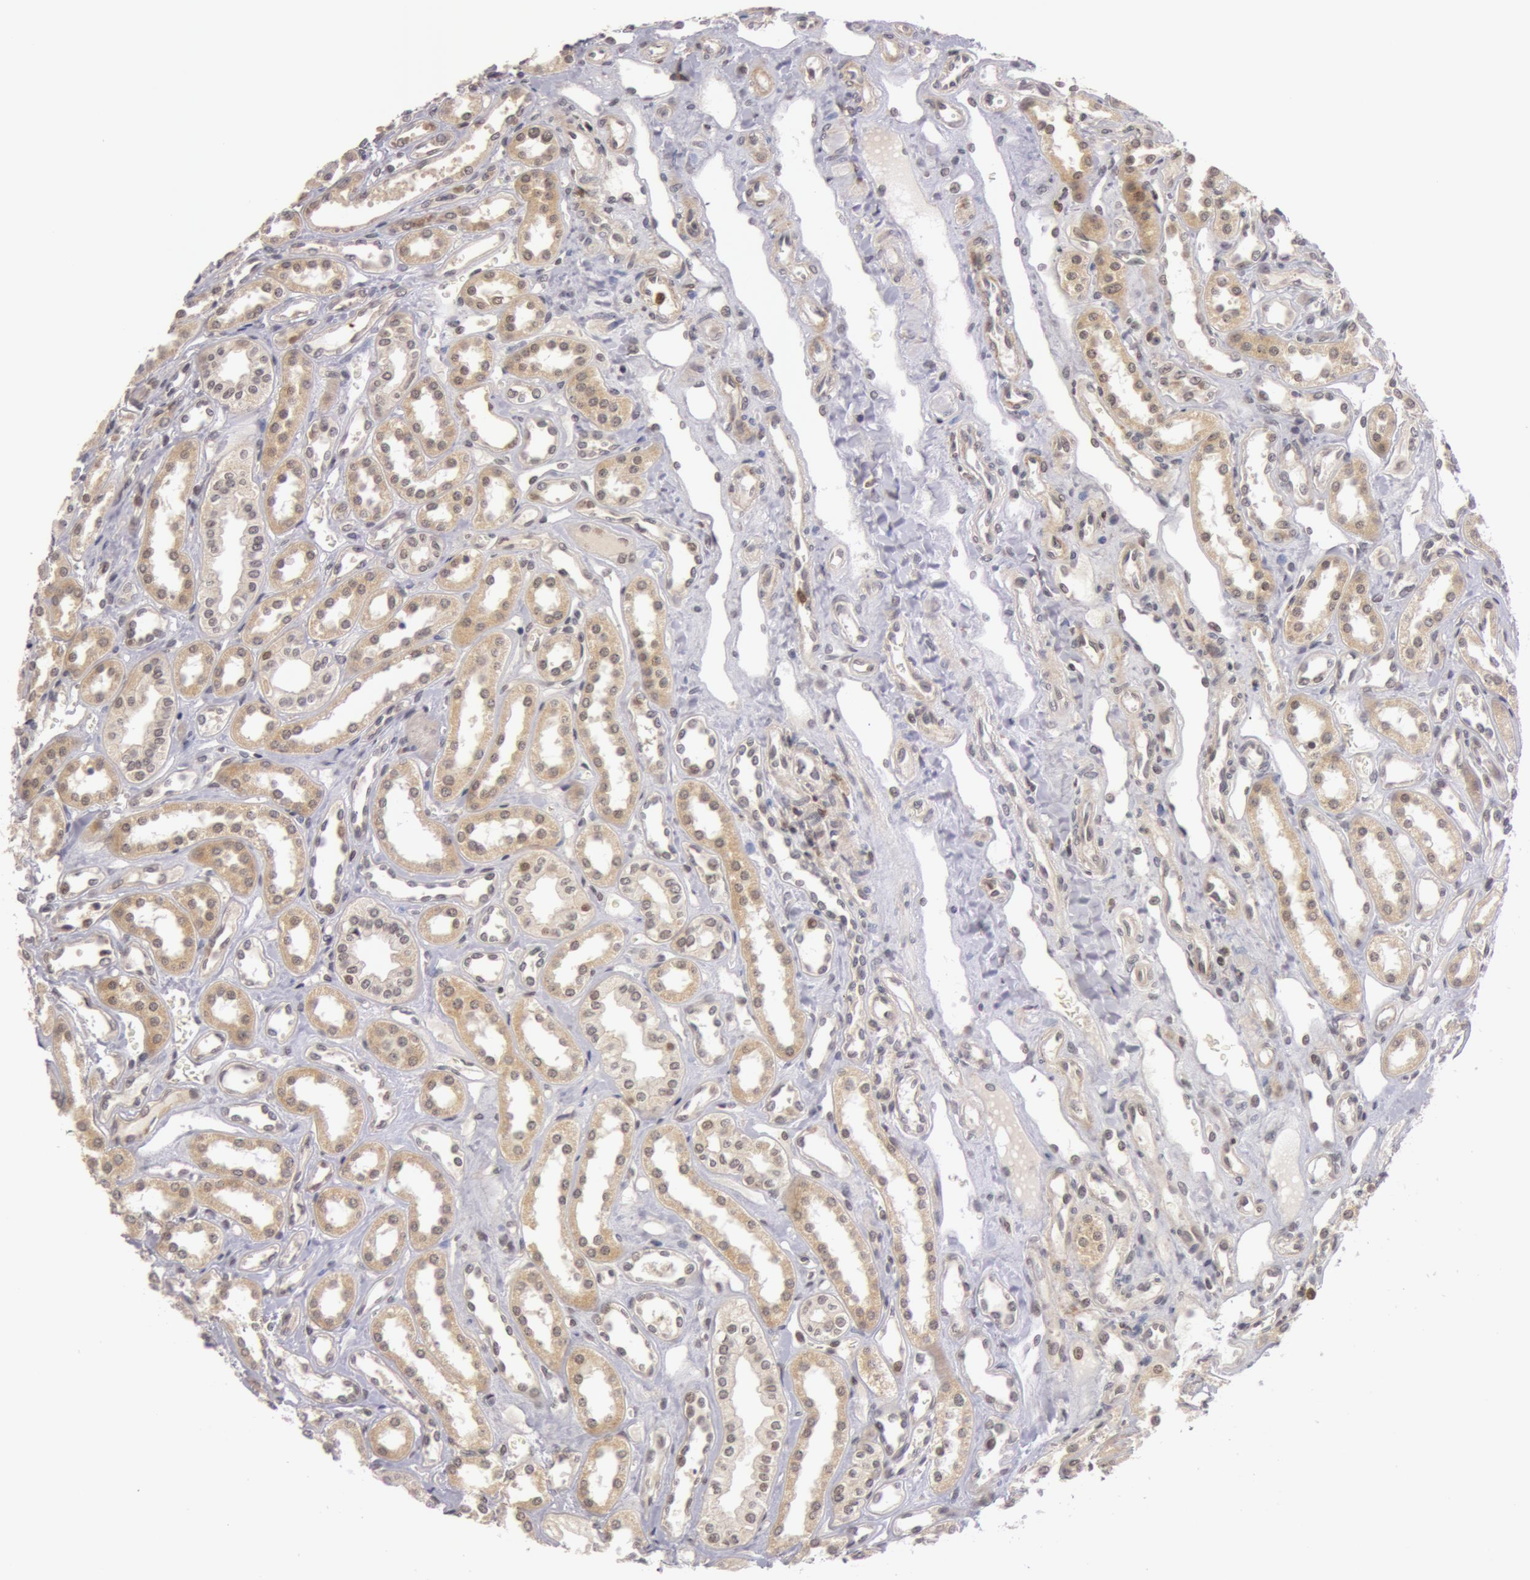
{"staining": {"intensity": "weak", "quantity": "<25%", "location": "nuclear"}, "tissue": "kidney", "cell_type": "Cells in glomeruli", "image_type": "normal", "snomed": [{"axis": "morphology", "description": "Normal tissue, NOS"}, {"axis": "topography", "description": "Kidney"}], "caption": "This is an IHC micrograph of normal human kidney. There is no staining in cells in glomeruli.", "gene": "ZNF350", "patient": {"sex": "female", "age": 52}}